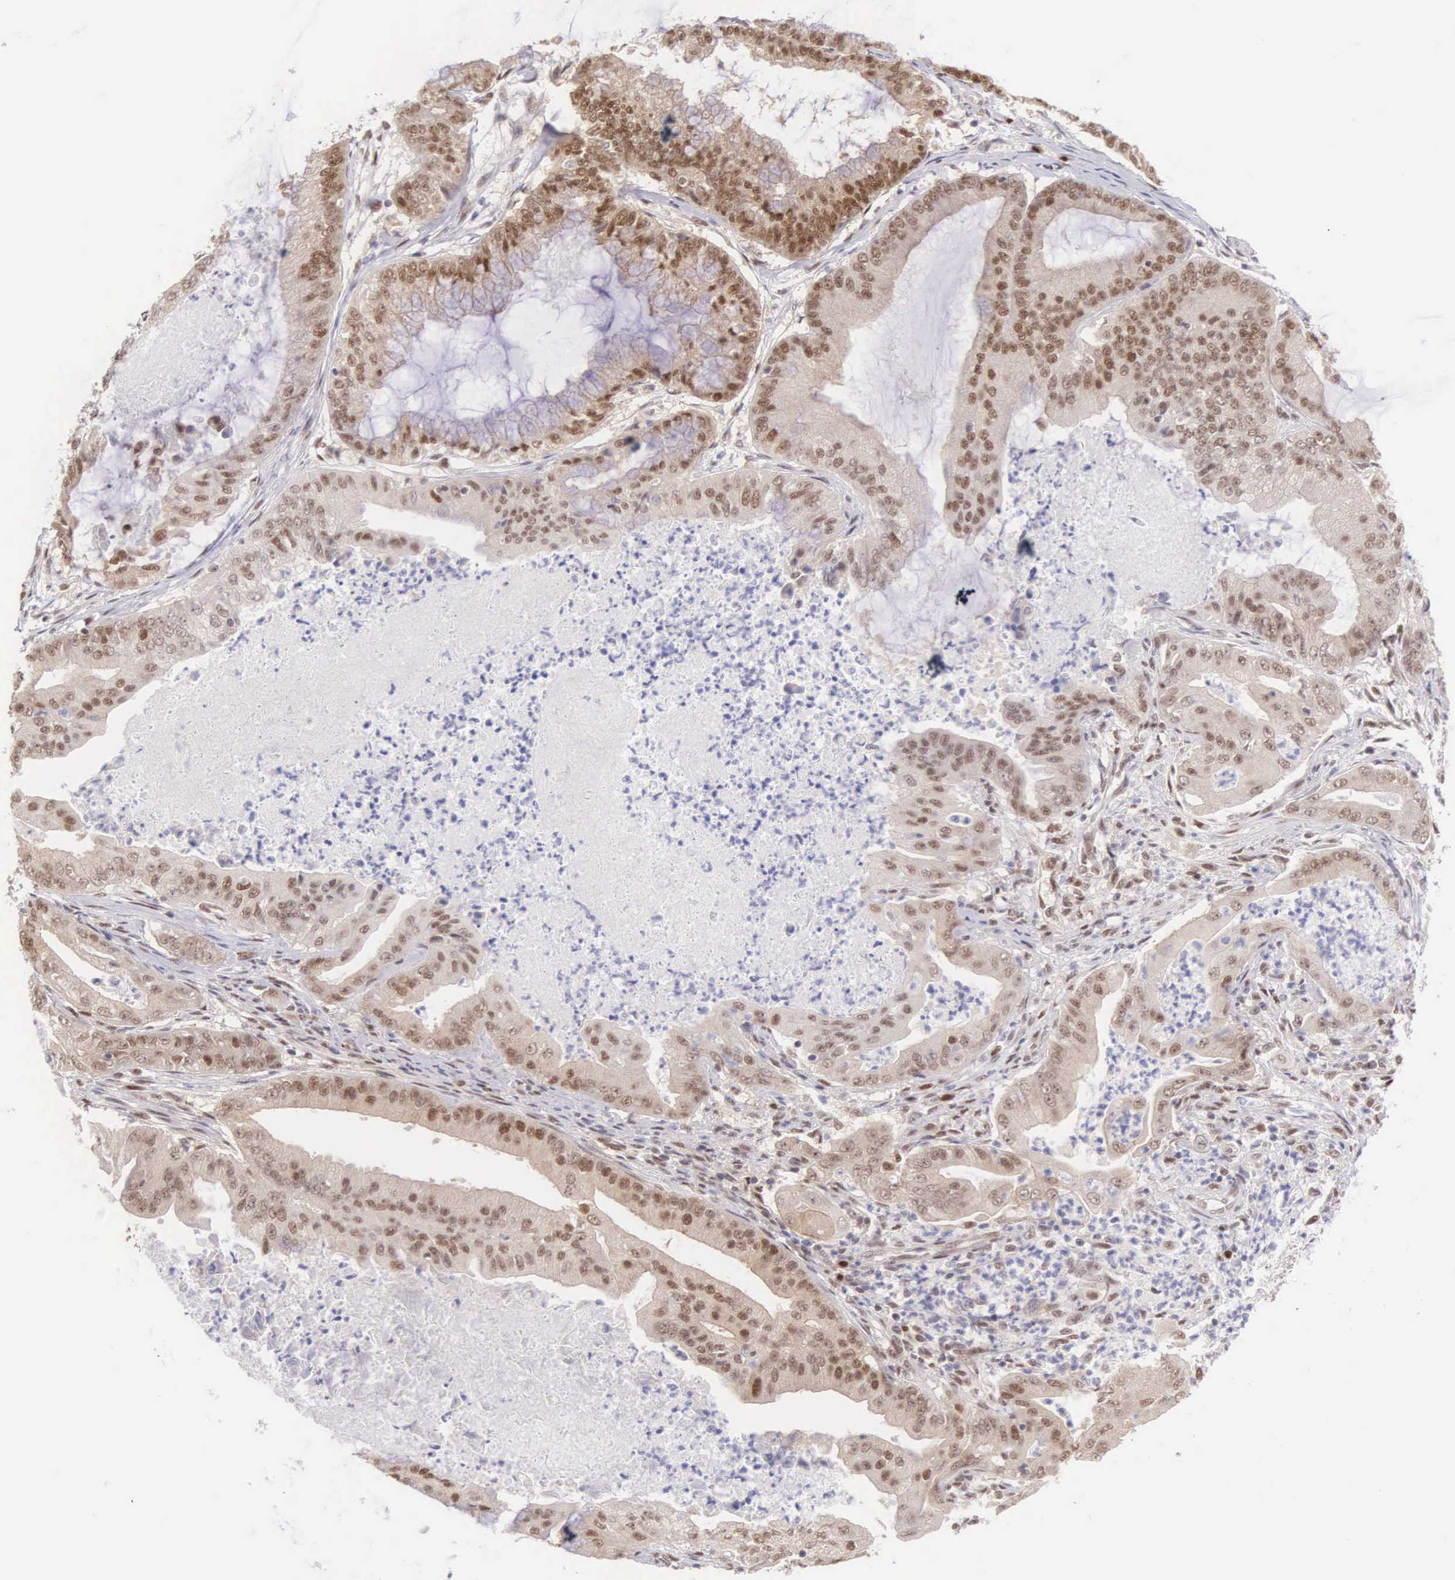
{"staining": {"intensity": "strong", "quantity": ">75%", "location": "nuclear"}, "tissue": "endometrial cancer", "cell_type": "Tumor cells", "image_type": "cancer", "snomed": [{"axis": "morphology", "description": "Adenocarcinoma, NOS"}, {"axis": "topography", "description": "Endometrium"}], "caption": "IHC image of human endometrial cancer stained for a protein (brown), which displays high levels of strong nuclear staining in approximately >75% of tumor cells.", "gene": "CCDC117", "patient": {"sex": "female", "age": 63}}